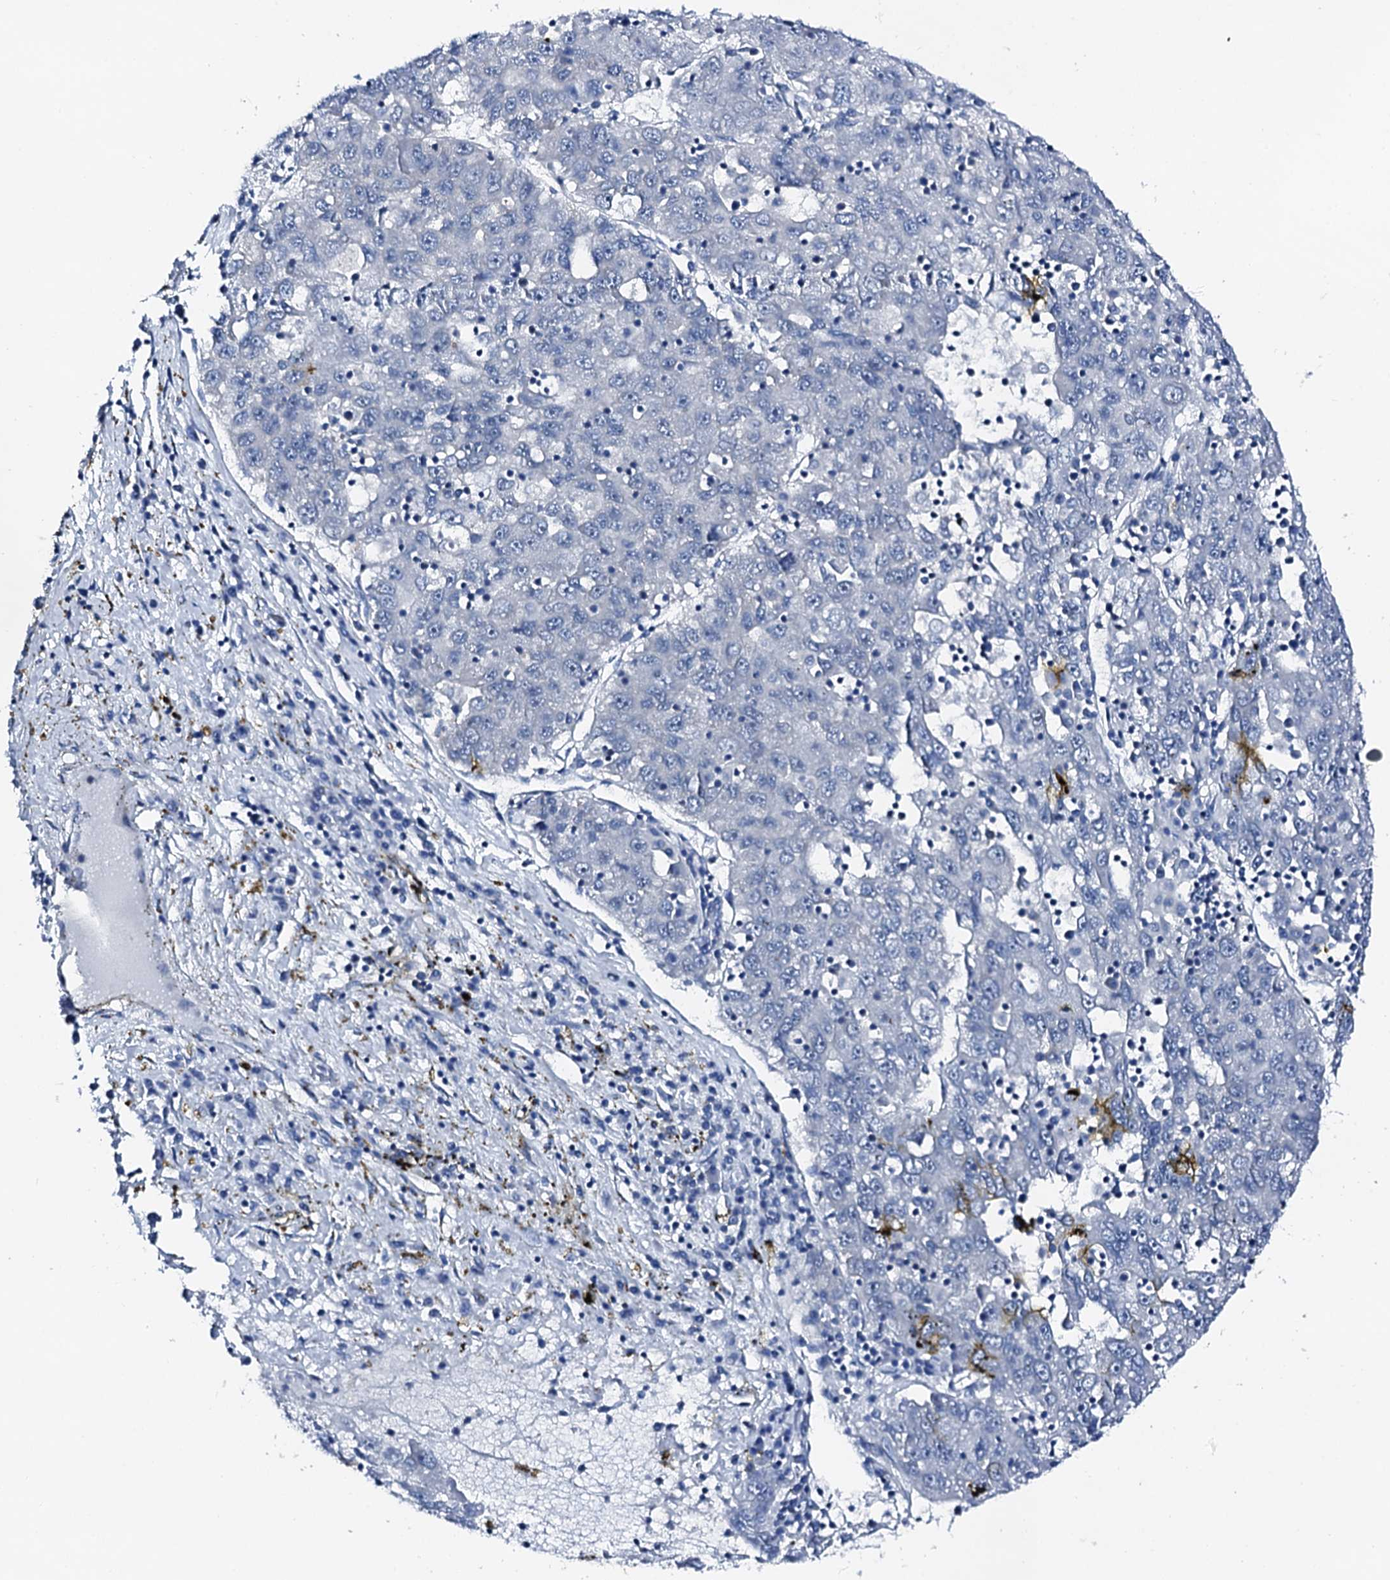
{"staining": {"intensity": "negative", "quantity": "none", "location": "none"}, "tissue": "liver cancer", "cell_type": "Tumor cells", "image_type": "cancer", "snomed": [{"axis": "morphology", "description": "Carcinoma, Hepatocellular, NOS"}, {"axis": "topography", "description": "Liver"}], "caption": "There is no significant expression in tumor cells of hepatocellular carcinoma (liver). (Stains: DAB (3,3'-diaminobenzidine) immunohistochemistry with hematoxylin counter stain, Microscopy: brightfield microscopy at high magnification).", "gene": "TRAFD1", "patient": {"sex": "male", "age": 49}}